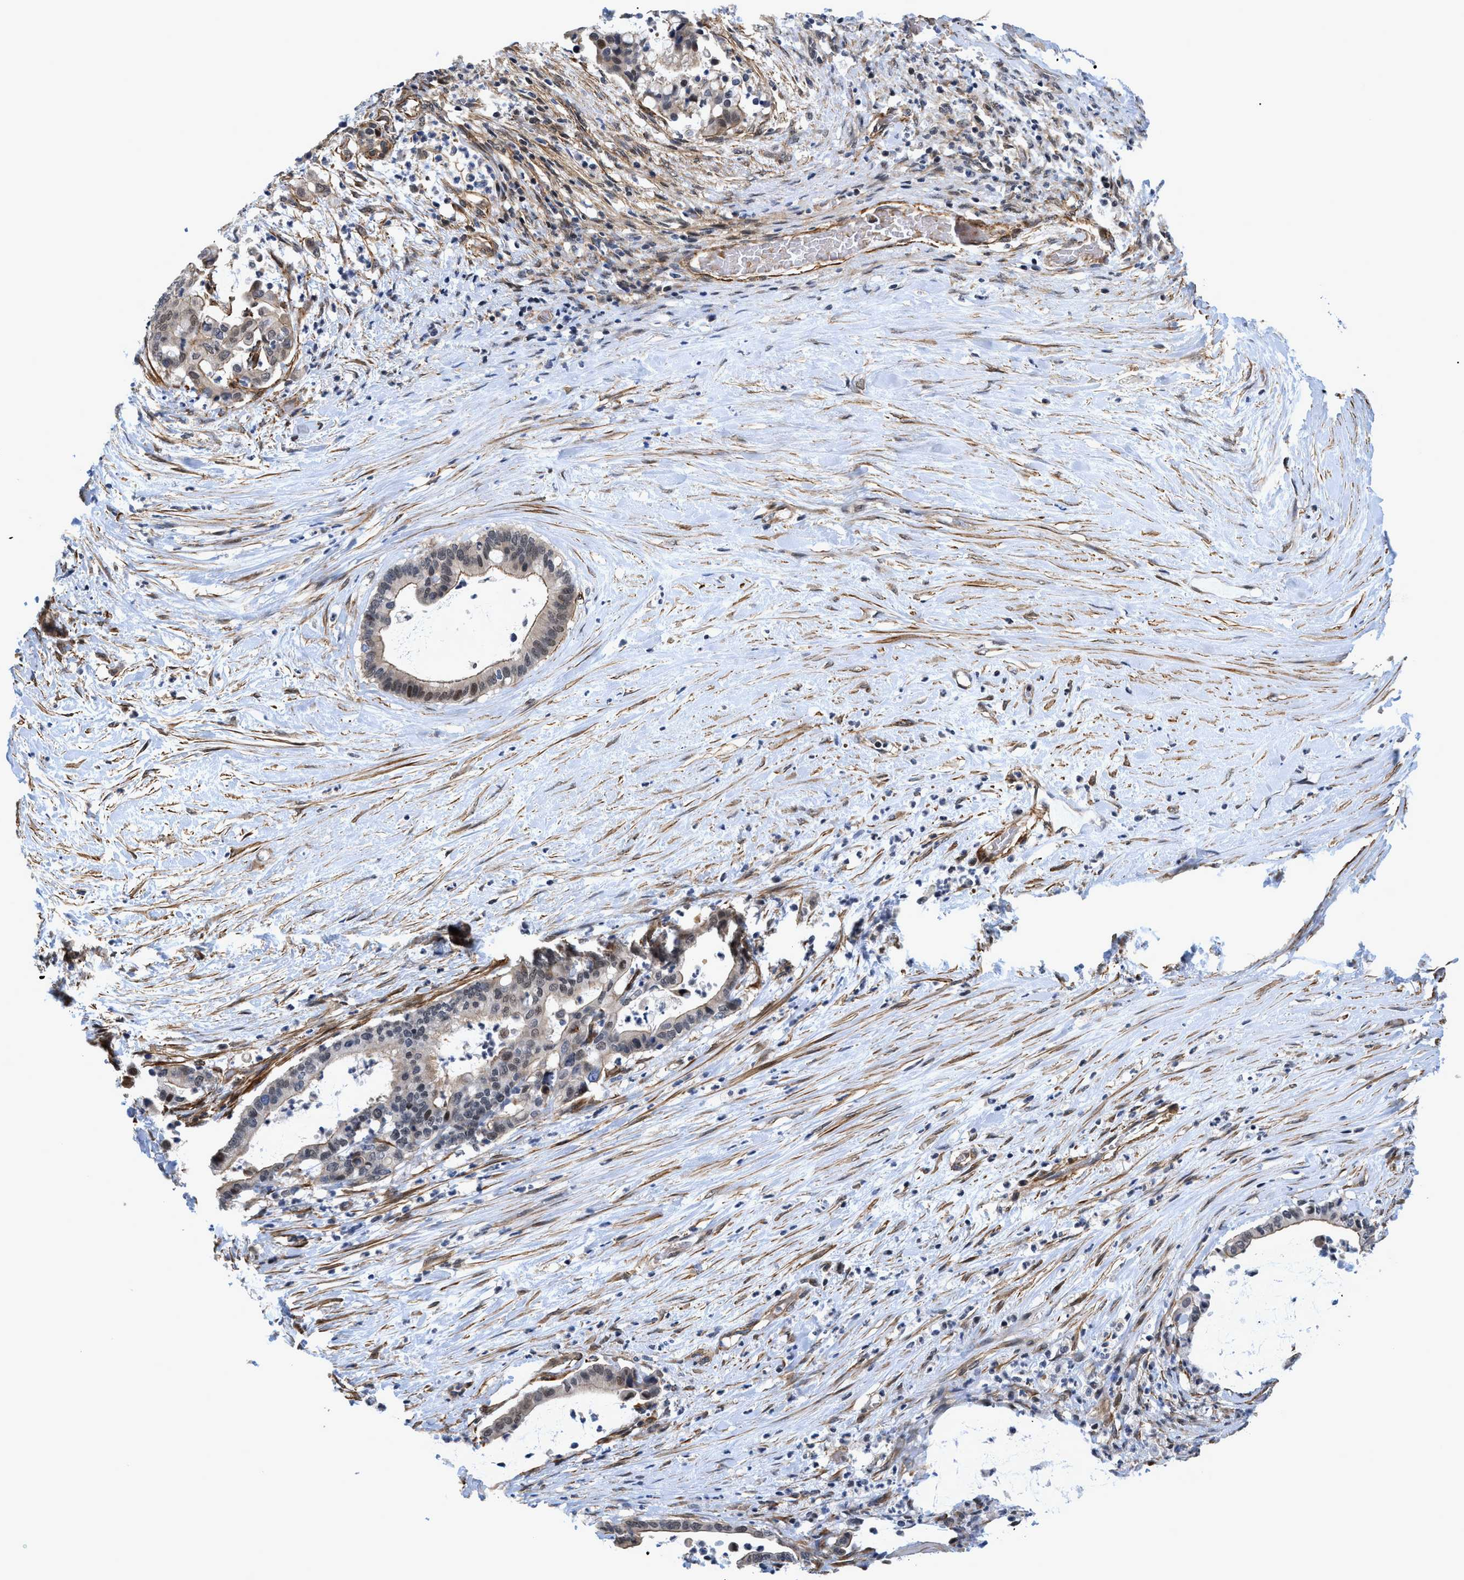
{"staining": {"intensity": "moderate", "quantity": "<25%", "location": "nuclear"}, "tissue": "pancreatic cancer", "cell_type": "Tumor cells", "image_type": "cancer", "snomed": [{"axis": "morphology", "description": "Adenocarcinoma, NOS"}, {"axis": "topography", "description": "Pancreas"}], "caption": "This photomicrograph displays immunohistochemistry (IHC) staining of pancreatic cancer, with low moderate nuclear positivity in approximately <25% of tumor cells.", "gene": "GPRASP2", "patient": {"sex": "male", "age": 41}}